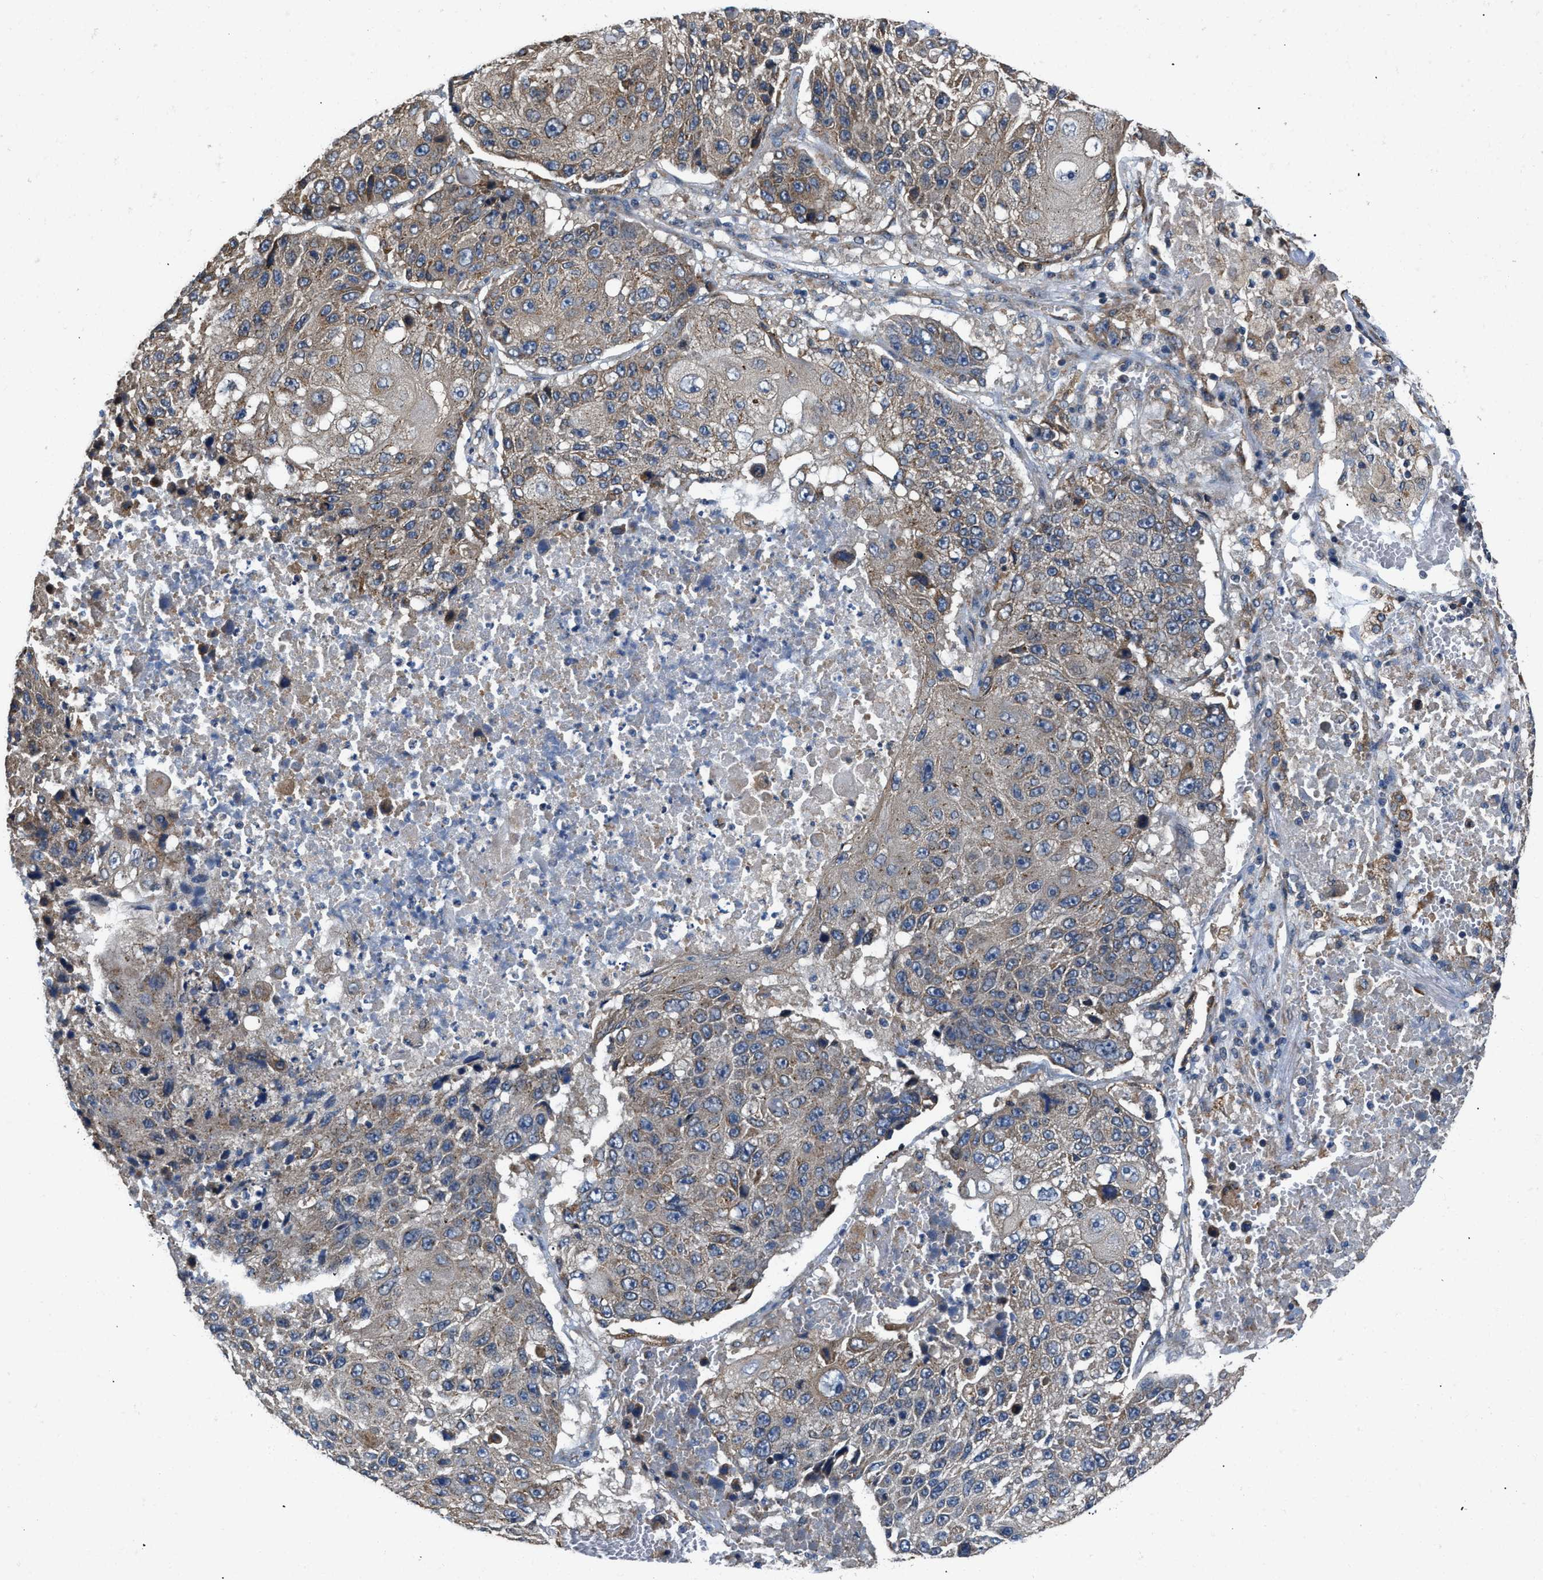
{"staining": {"intensity": "weak", "quantity": ">75%", "location": "cytoplasmic/membranous"}, "tissue": "lung cancer", "cell_type": "Tumor cells", "image_type": "cancer", "snomed": [{"axis": "morphology", "description": "Squamous cell carcinoma, NOS"}, {"axis": "topography", "description": "Lung"}], "caption": "Lung cancer (squamous cell carcinoma) stained for a protein (brown) displays weak cytoplasmic/membranous positive expression in approximately >75% of tumor cells.", "gene": "CEP128", "patient": {"sex": "male", "age": 61}}